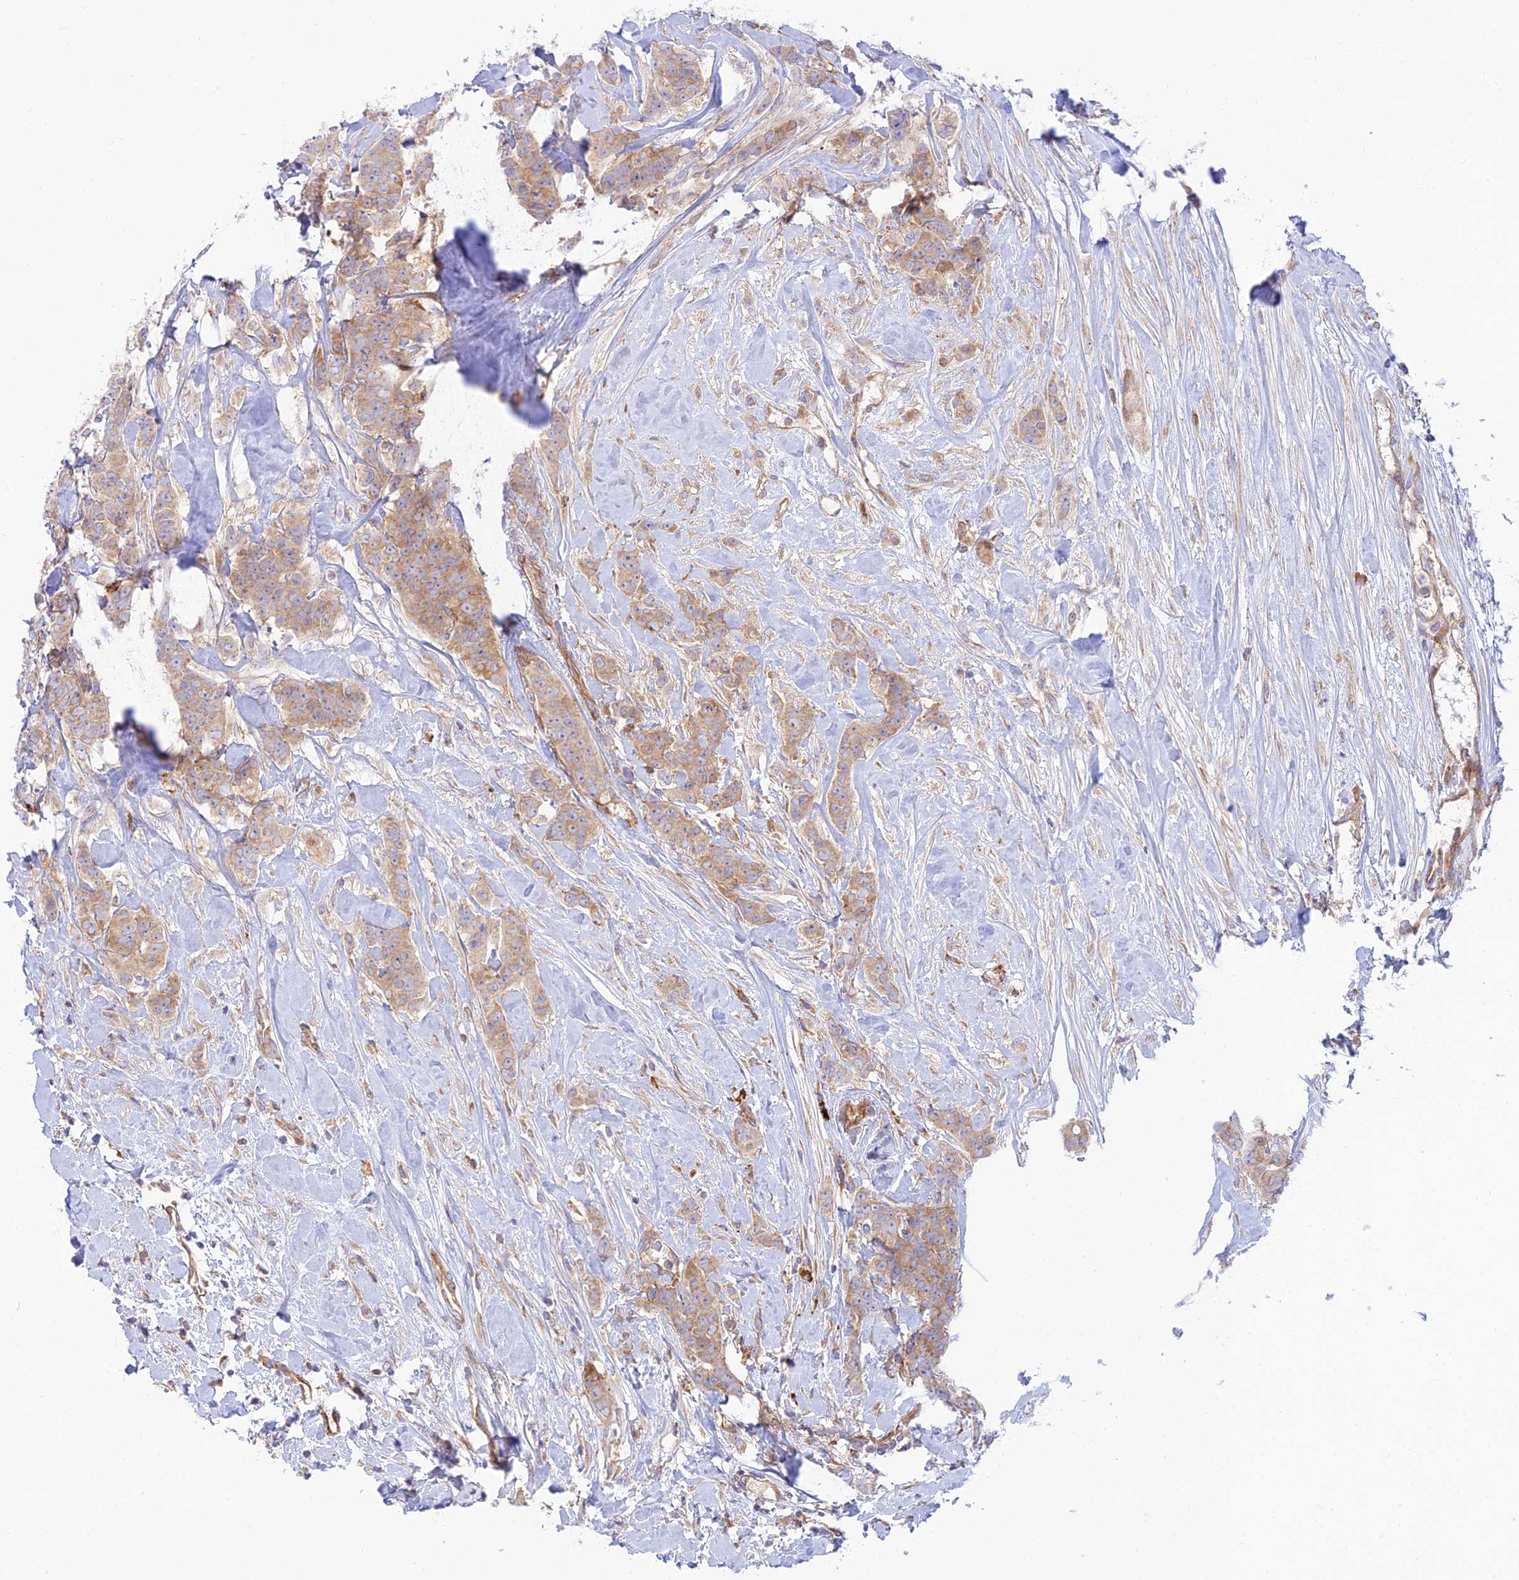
{"staining": {"intensity": "moderate", "quantity": ">75%", "location": "cytoplasmic/membranous"}, "tissue": "breast cancer", "cell_type": "Tumor cells", "image_type": "cancer", "snomed": [{"axis": "morphology", "description": "Duct carcinoma"}, {"axis": "topography", "description": "Breast"}], "caption": "IHC photomicrograph of breast cancer stained for a protein (brown), which exhibits medium levels of moderate cytoplasmic/membranous positivity in about >75% of tumor cells.", "gene": "PIMREG", "patient": {"sex": "female", "age": 40}}